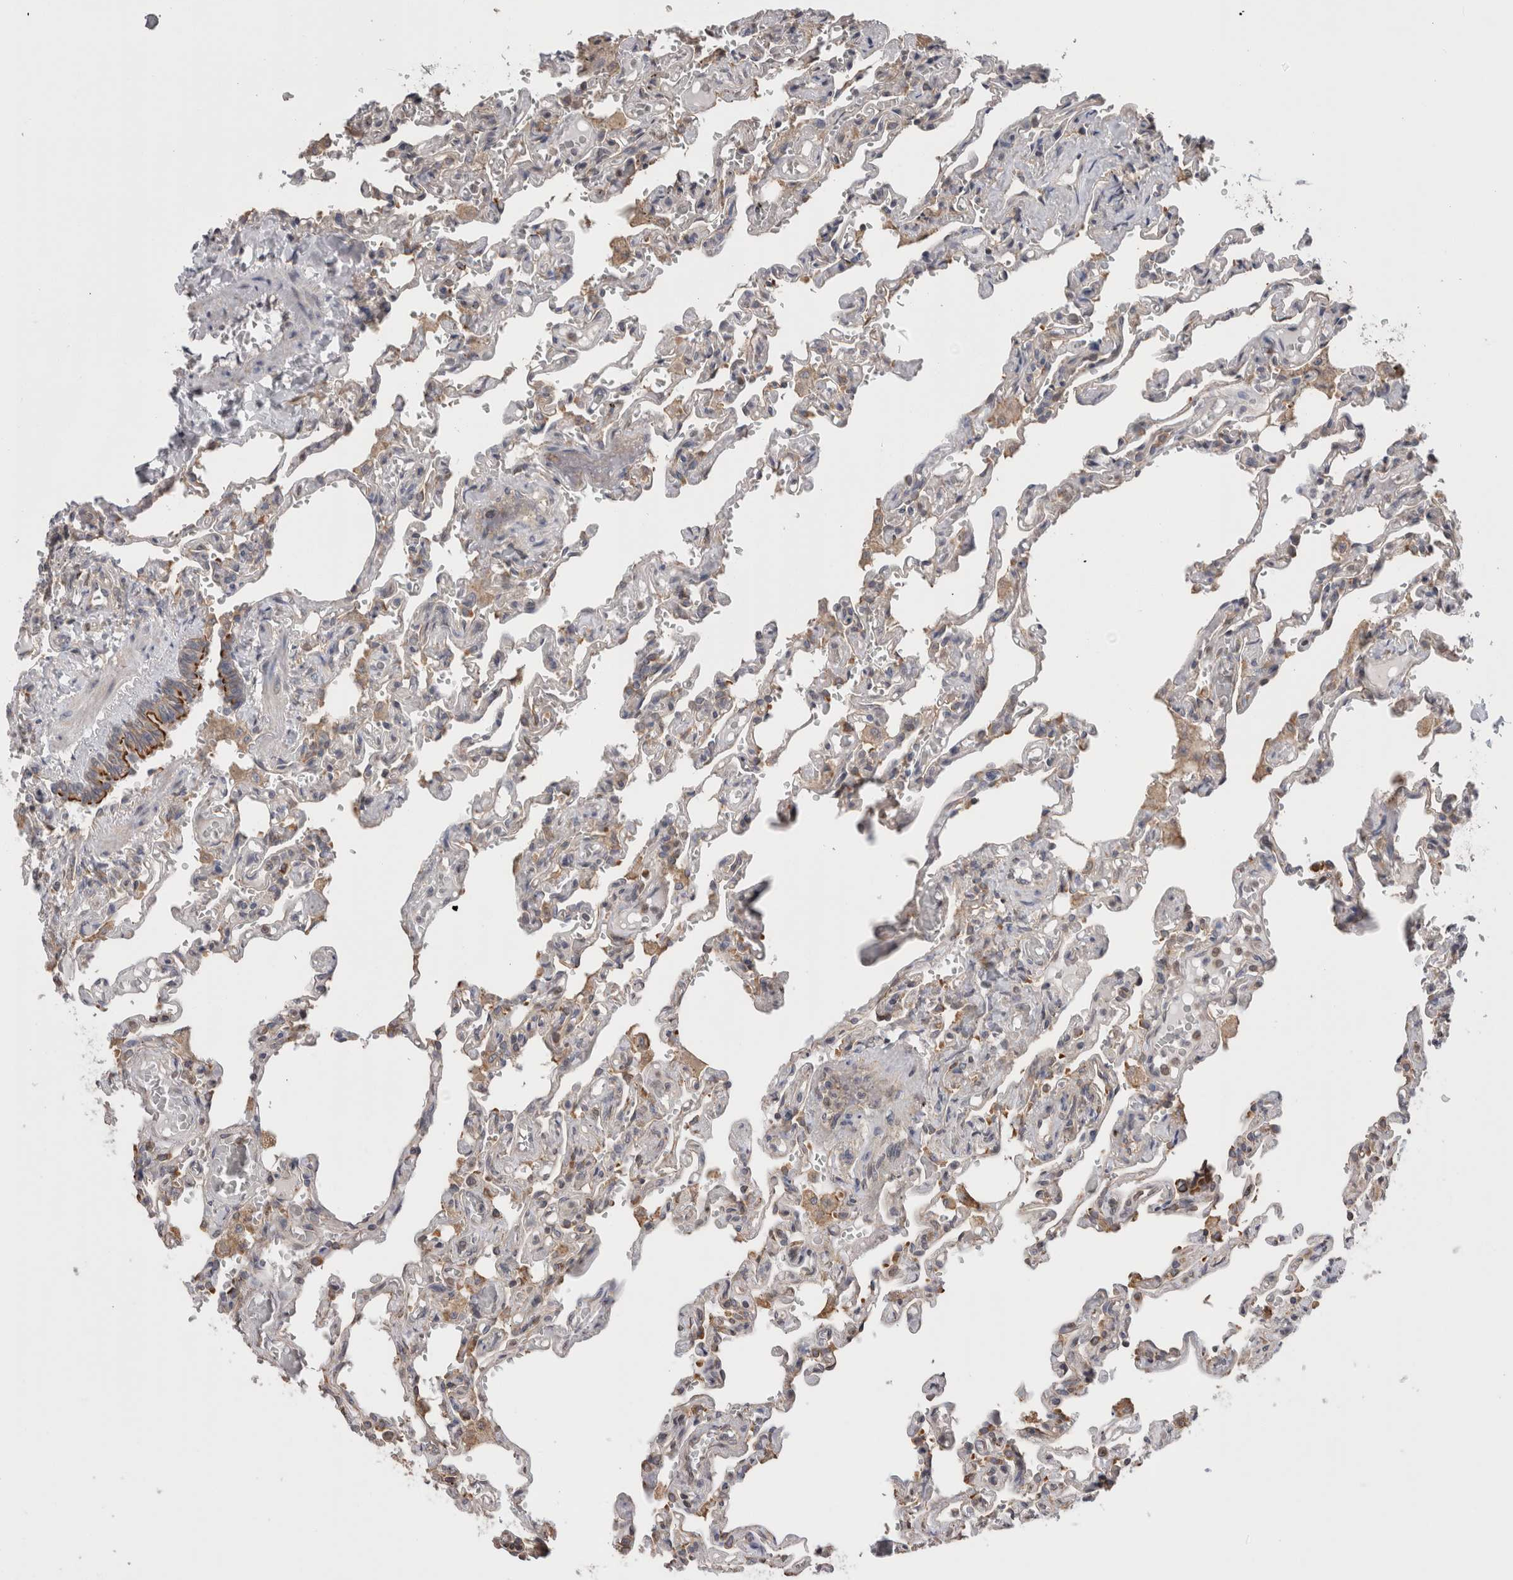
{"staining": {"intensity": "moderate", "quantity": "<25%", "location": "cytoplasmic/membranous"}, "tissue": "lung", "cell_type": "Alveolar cells", "image_type": "normal", "snomed": [{"axis": "morphology", "description": "Normal tissue, NOS"}, {"axis": "topography", "description": "Lung"}], "caption": "A brown stain labels moderate cytoplasmic/membranous expression of a protein in alveolar cells of unremarkable lung.", "gene": "SMAP2", "patient": {"sex": "male", "age": 21}}